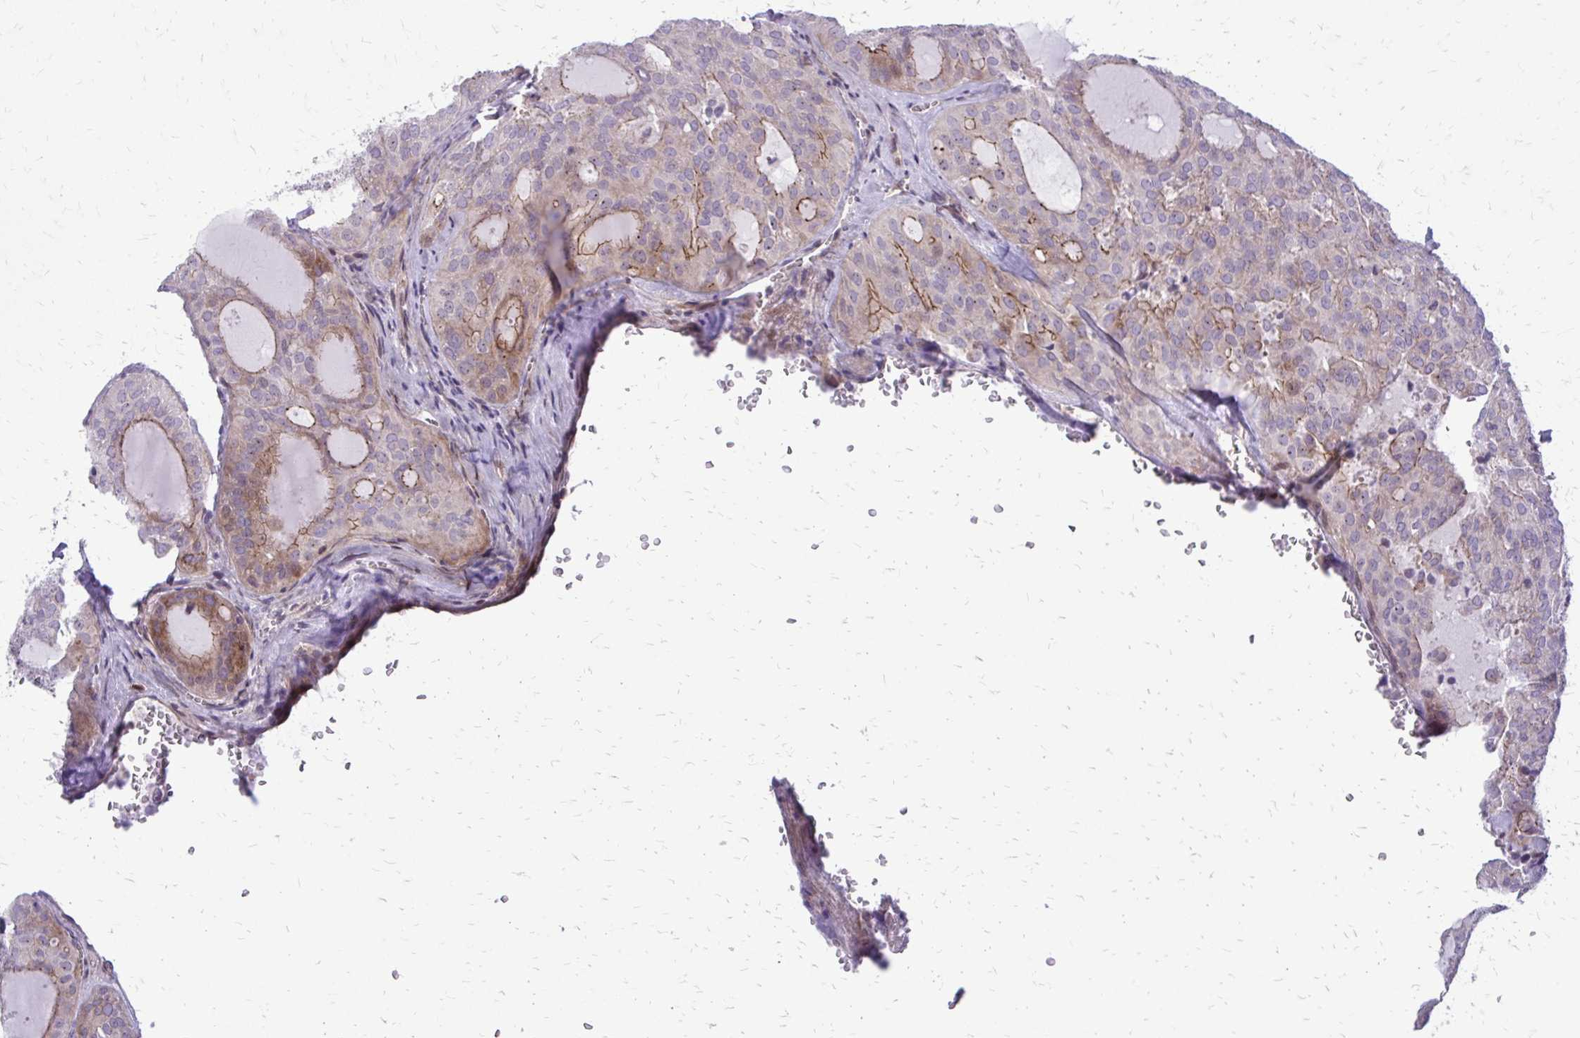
{"staining": {"intensity": "moderate", "quantity": "<25%", "location": "cytoplasmic/membranous"}, "tissue": "thyroid cancer", "cell_type": "Tumor cells", "image_type": "cancer", "snomed": [{"axis": "morphology", "description": "Follicular adenoma carcinoma, NOS"}, {"axis": "topography", "description": "Thyroid gland"}], "caption": "A brown stain highlights moderate cytoplasmic/membranous positivity of a protein in human thyroid cancer tumor cells. The staining was performed using DAB (3,3'-diaminobenzidine) to visualize the protein expression in brown, while the nuclei were stained in blue with hematoxylin (Magnification: 20x).", "gene": "FUNDC2", "patient": {"sex": "male", "age": 75}}